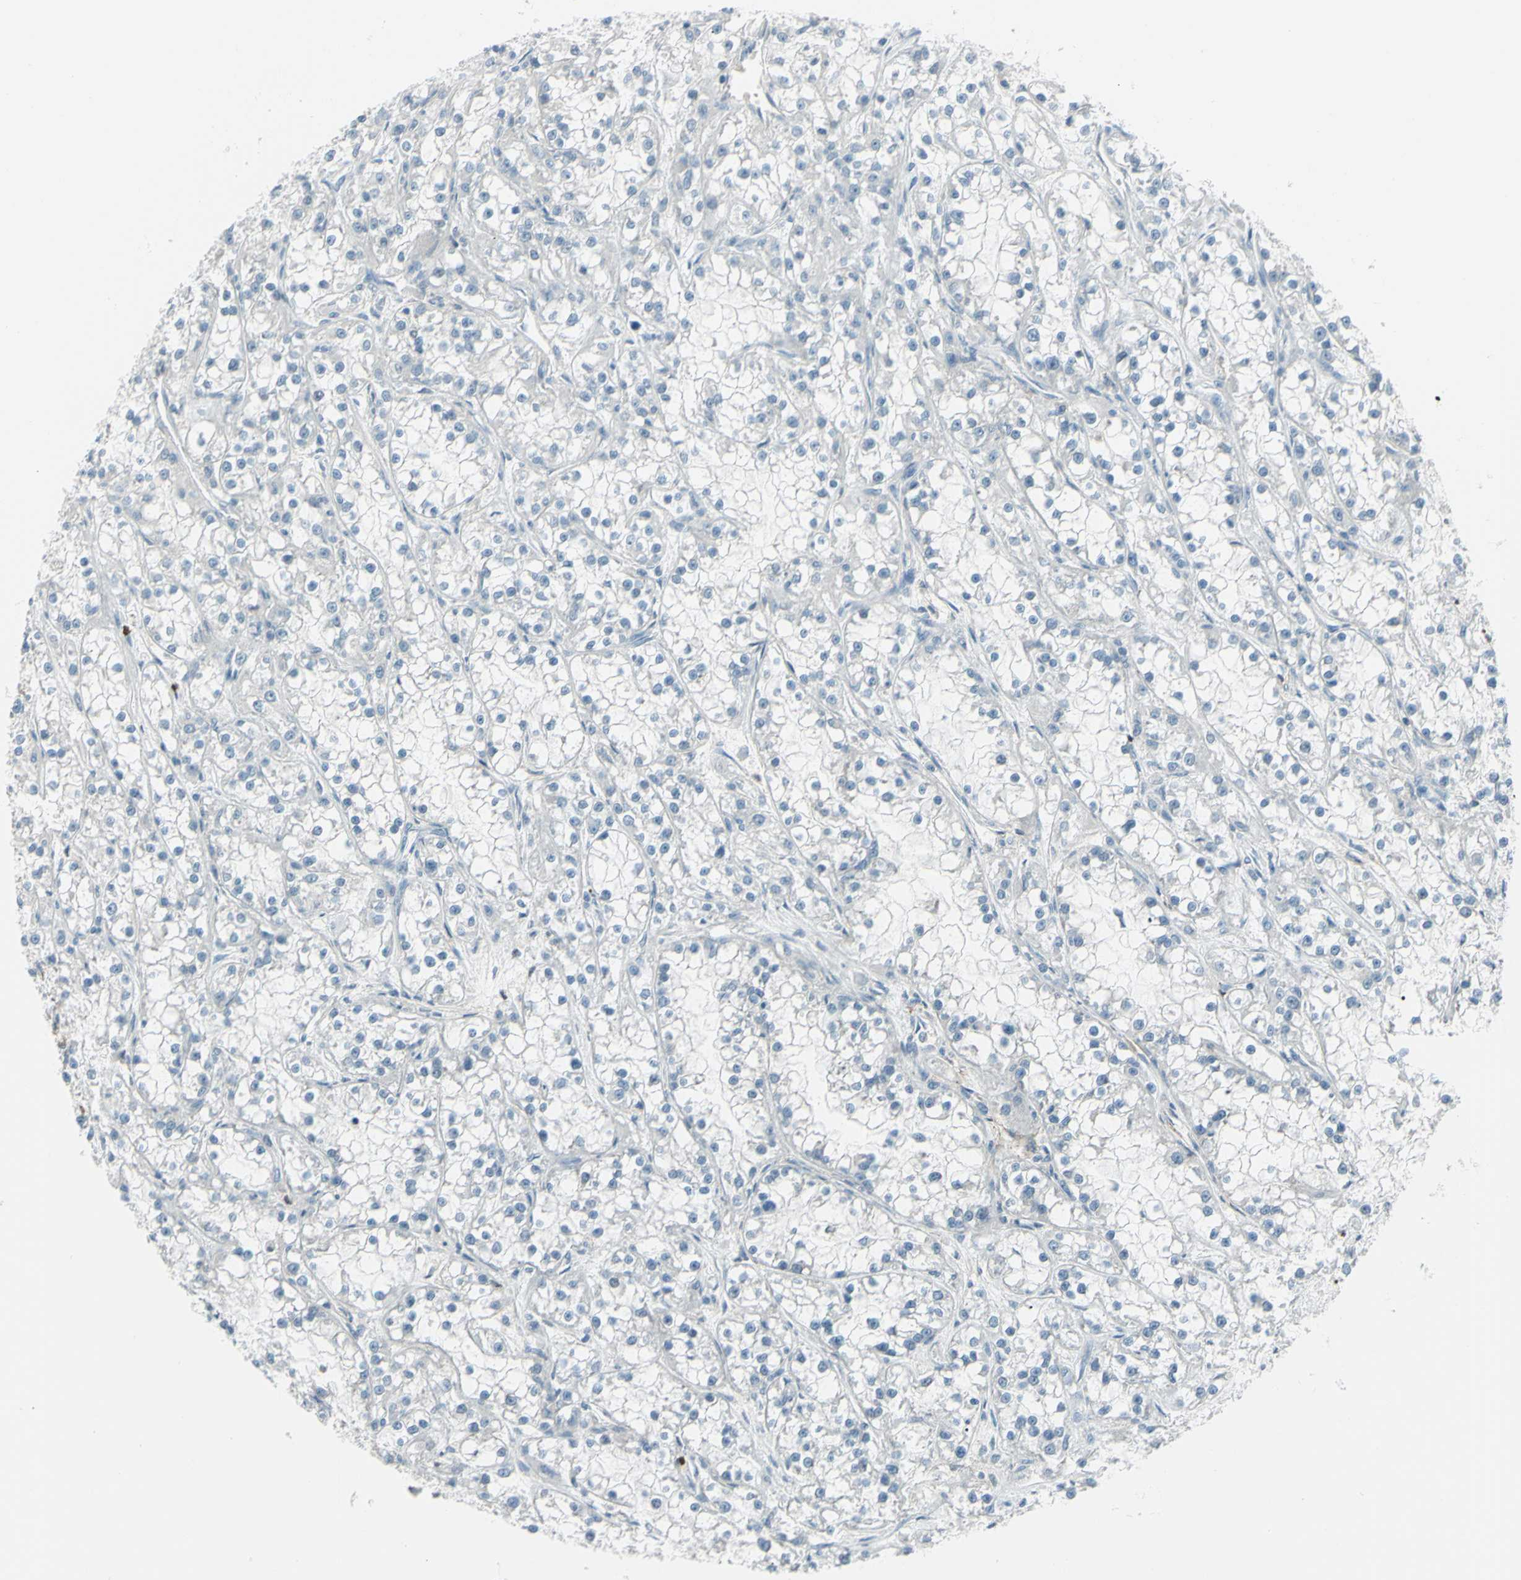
{"staining": {"intensity": "negative", "quantity": "none", "location": "none"}, "tissue": "renal cancer", "cell_type": "Tumor cells", "image_type": "cancer", "snomed": [{"axis": "morphology", "description": "Adenocarcinoma, NOS"}, {"axis": "topography", "description": "Kidney"}], "caption": "Immunohistochemical staining of renal cancer demonstrates no significant staining in tumor cells.", "gene": "GPR34", "patient": {"sex": "female", "age": 52}}